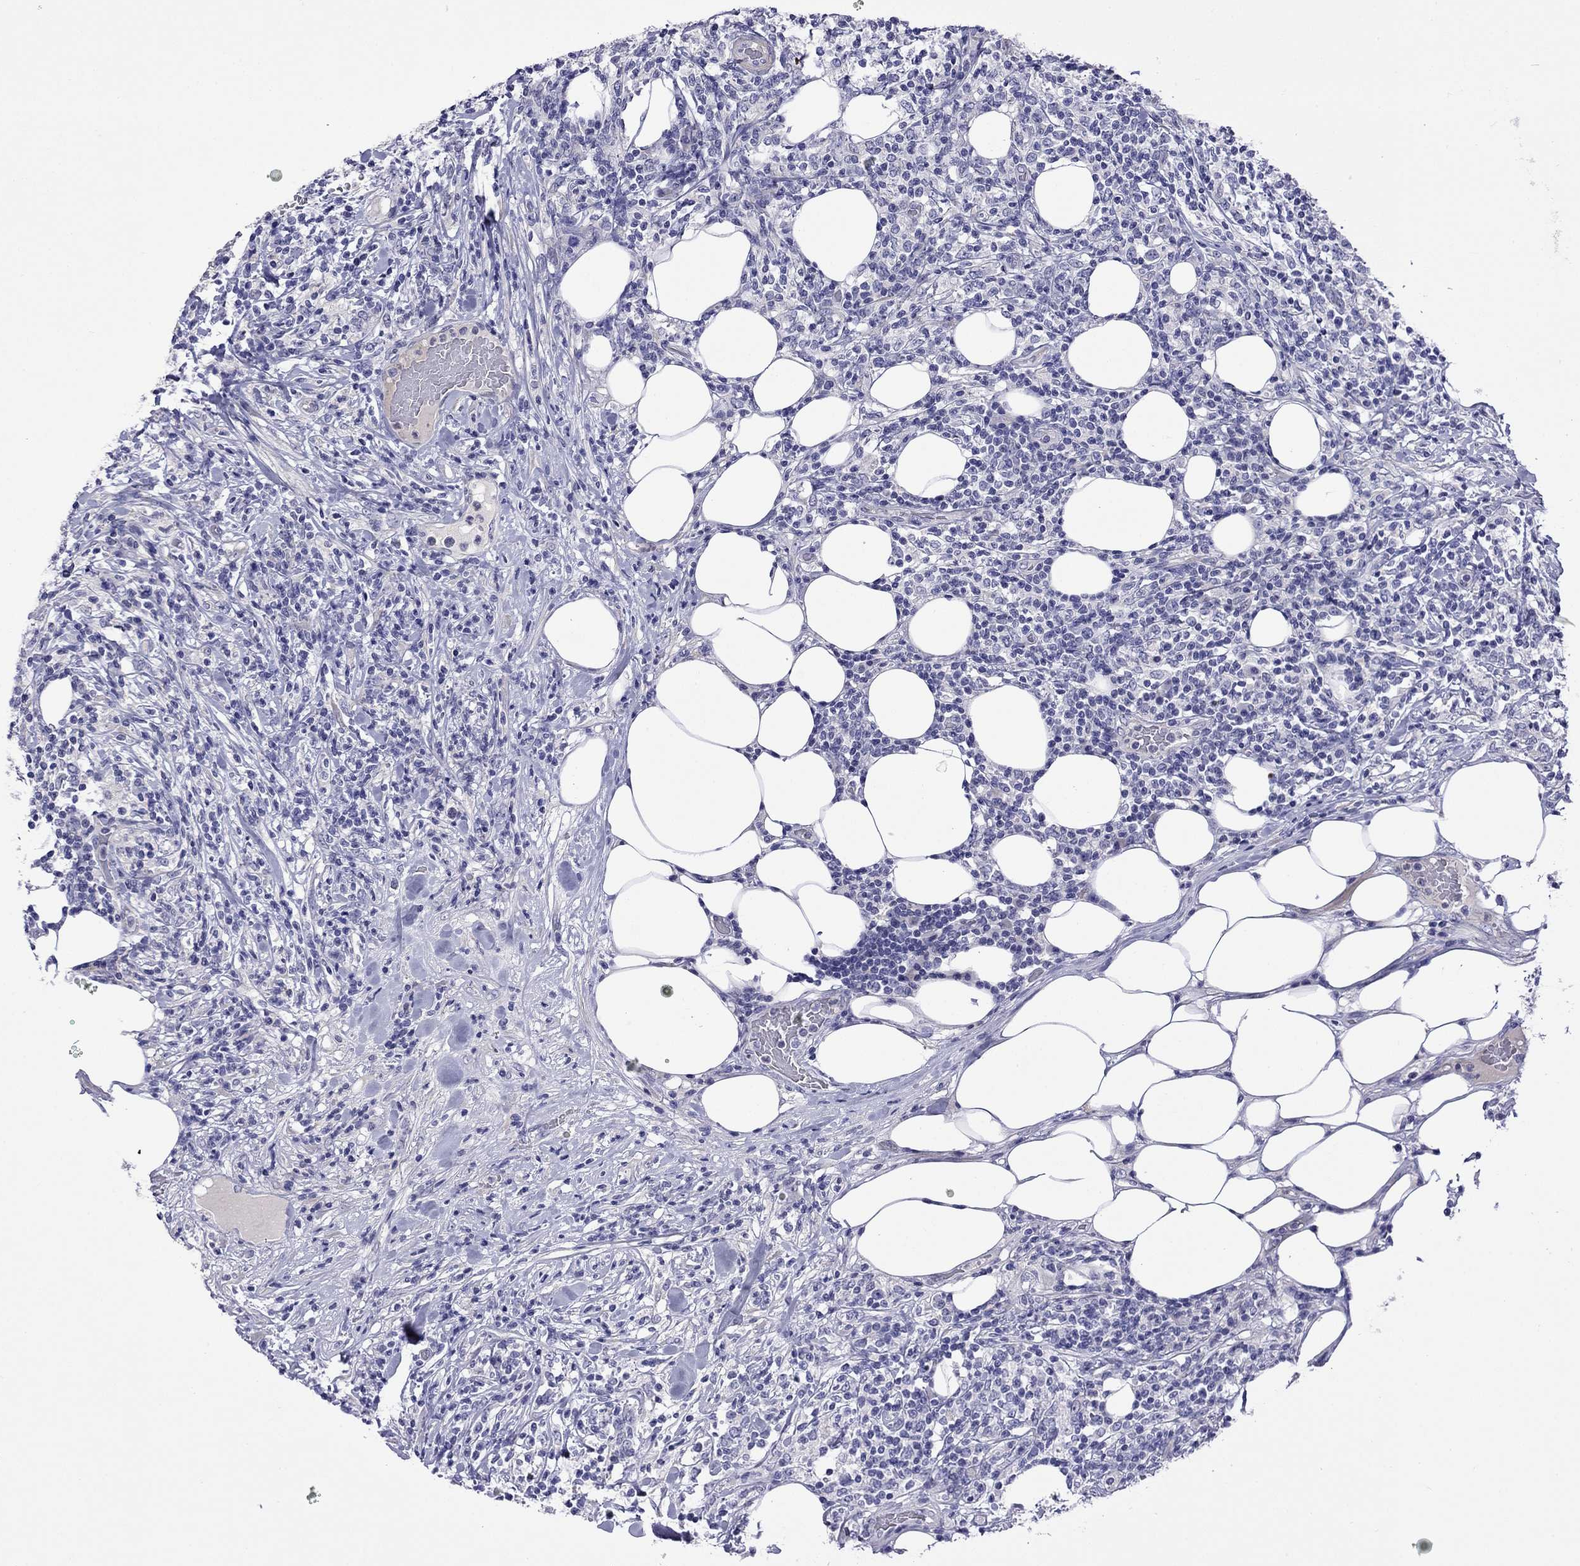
{"staining": {"intensity": "negative", "quantity": "none", "location": "none"}, "tissue": "lymphoma", "cell_type": "Tumor cells", "image_type": "cancer", "snomed": [{"axis": "morphology", "description": "Malignant lymphoma, non-Hodgkin's type, High grade"}, {"axis": "topography", "description": "Lymph node"}], "caption": "Malignant lymphoma, non-Hodgkin's type (high-grade) was stained to show a protein in brown. There is no significant staining in tumor cells.", "gene": "STAR", "patient": {"sex": "female", "age": 84}}